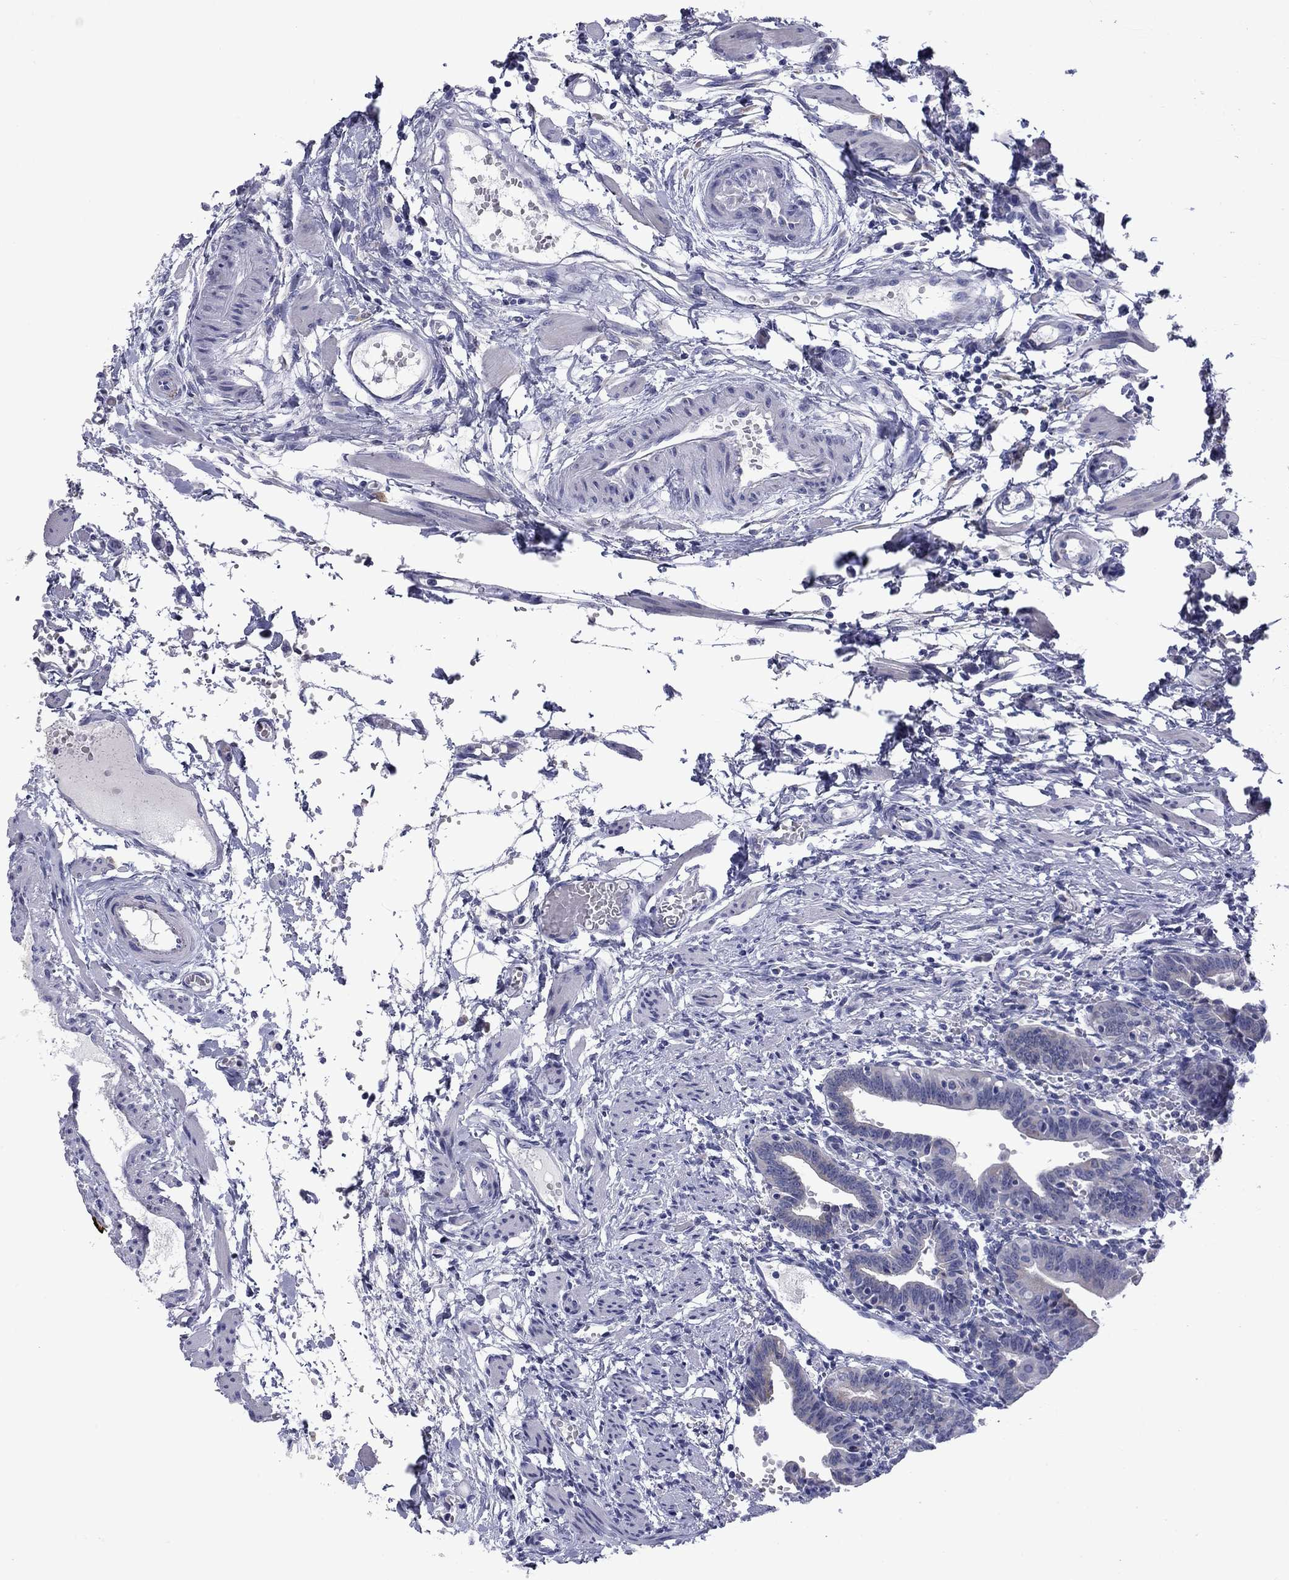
{"staining": {"intensity": "negative", "quantity": "none", "location": "none"}, "tissue": "fallopian tube", "cell_type": "Glandular cells", "image_type": "normal", "snomed": [{"axis": "morphology", "description": "Normal tissue, NOS"}, {"axis": "morphology", "description": "Carcinoma, endometroid"}, {"axis": "topography", "description": "Fallopian tube"}, {"axis": "topography", "description": "Ovary"}], "caption": "Fallopian tube stained for a protein using immunohistochemistry displays no staining glandular cells.", "gene": "TMPRSS11A", "patient": {"sex": "female", "age": 42}}